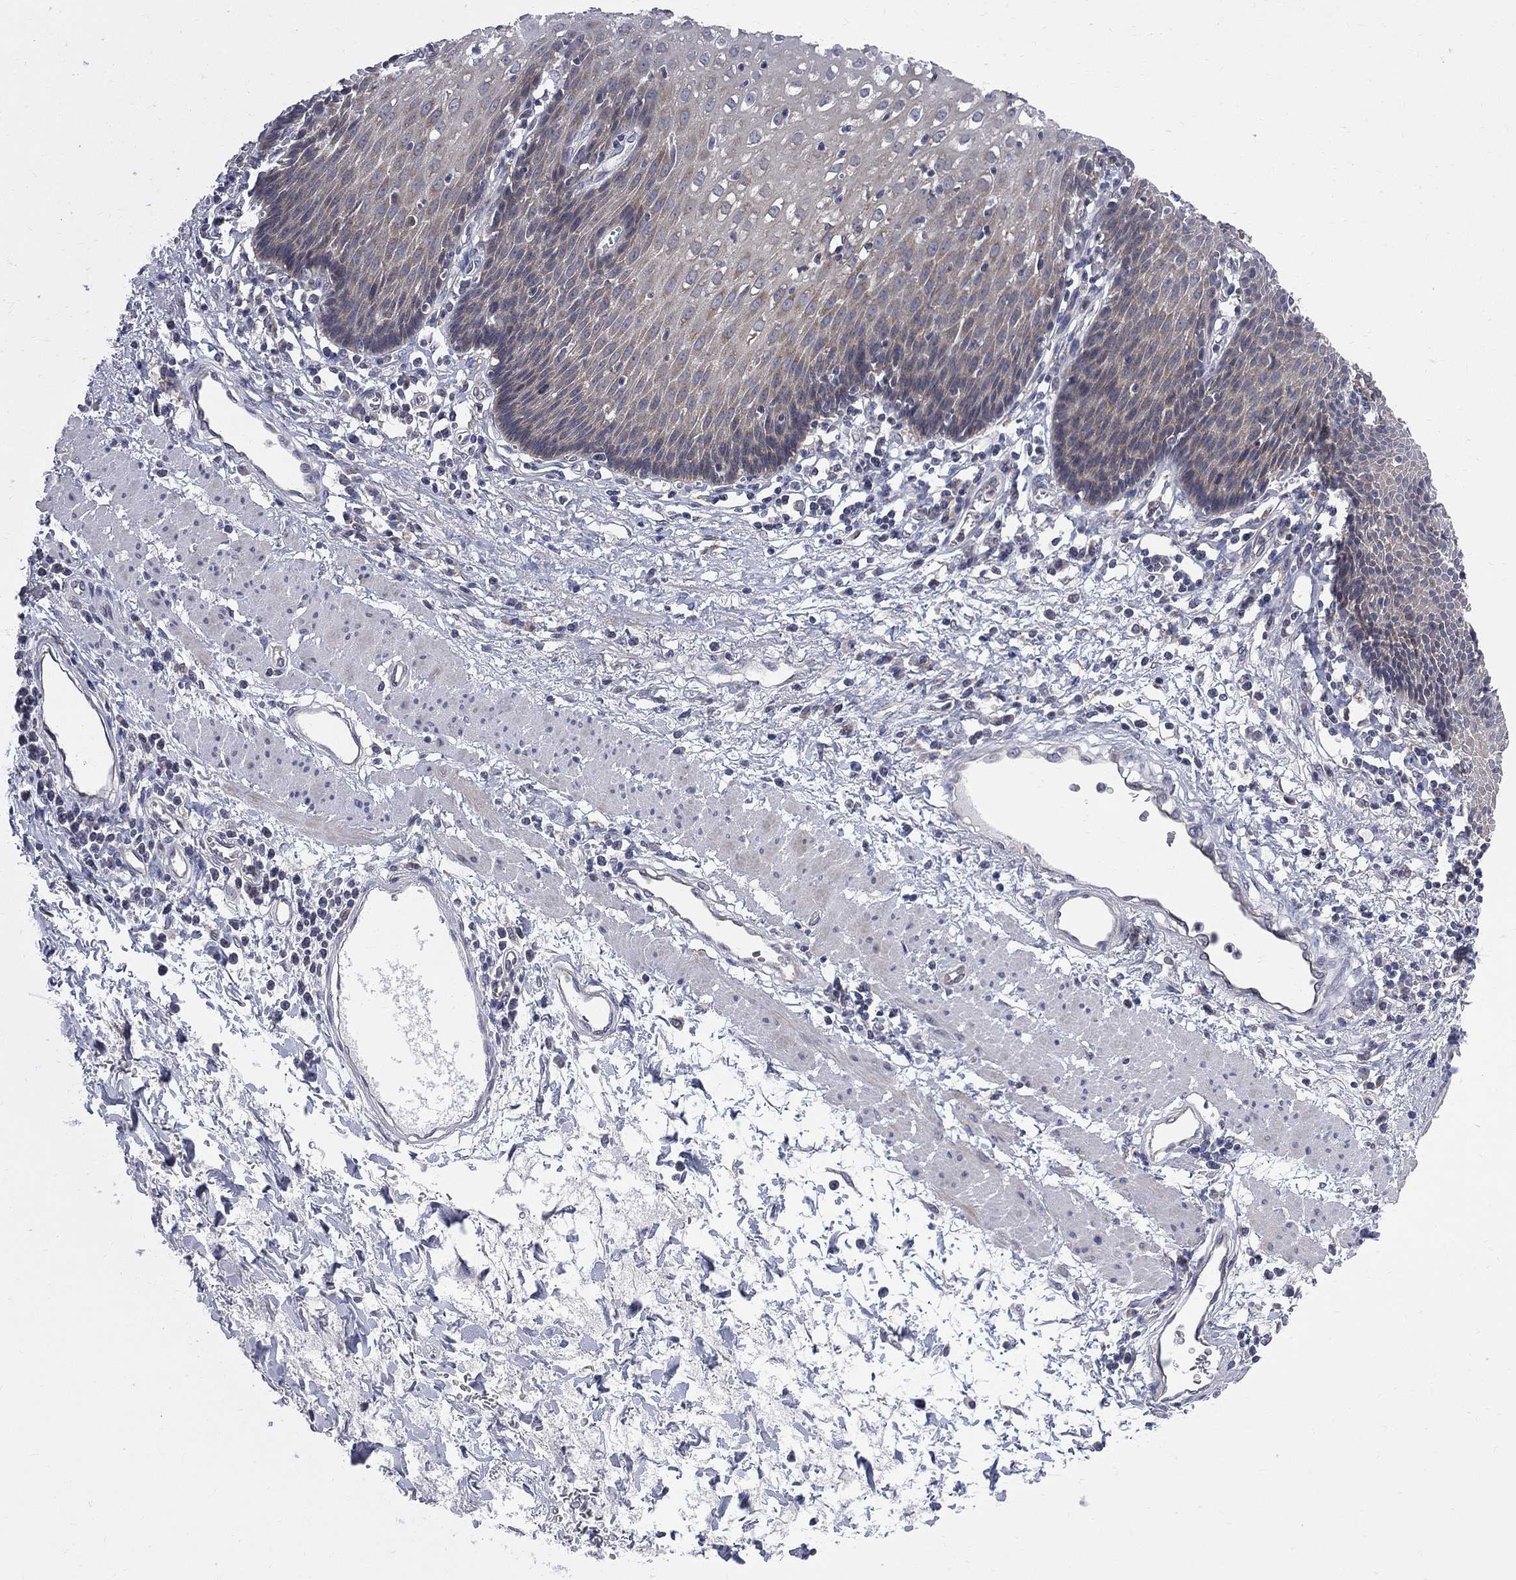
{"staining": {"intensity": "weak", "quantity": ">75%", "location": "cytoplasmic/membranous"}, "tissue": "esophagus", "cell_type": "Squamous epithelial cells", "image_type": "normal", "snomed": [{"axis": "morphology", "description": "Normal tissue, NOS"}, {"axis": "topography", "description": "Esophagus"}], "caption": "Immunohistochemistry (DAB (3,3'-diaminobenzidine)) staining of unremarkable human esophagus exhibits weak cytoplasmic/membranous protein staining in approximately >75% of squamous epithelial cells.", "gene": "CNOT11", "patient": {"sex": "male", "age": 57}}